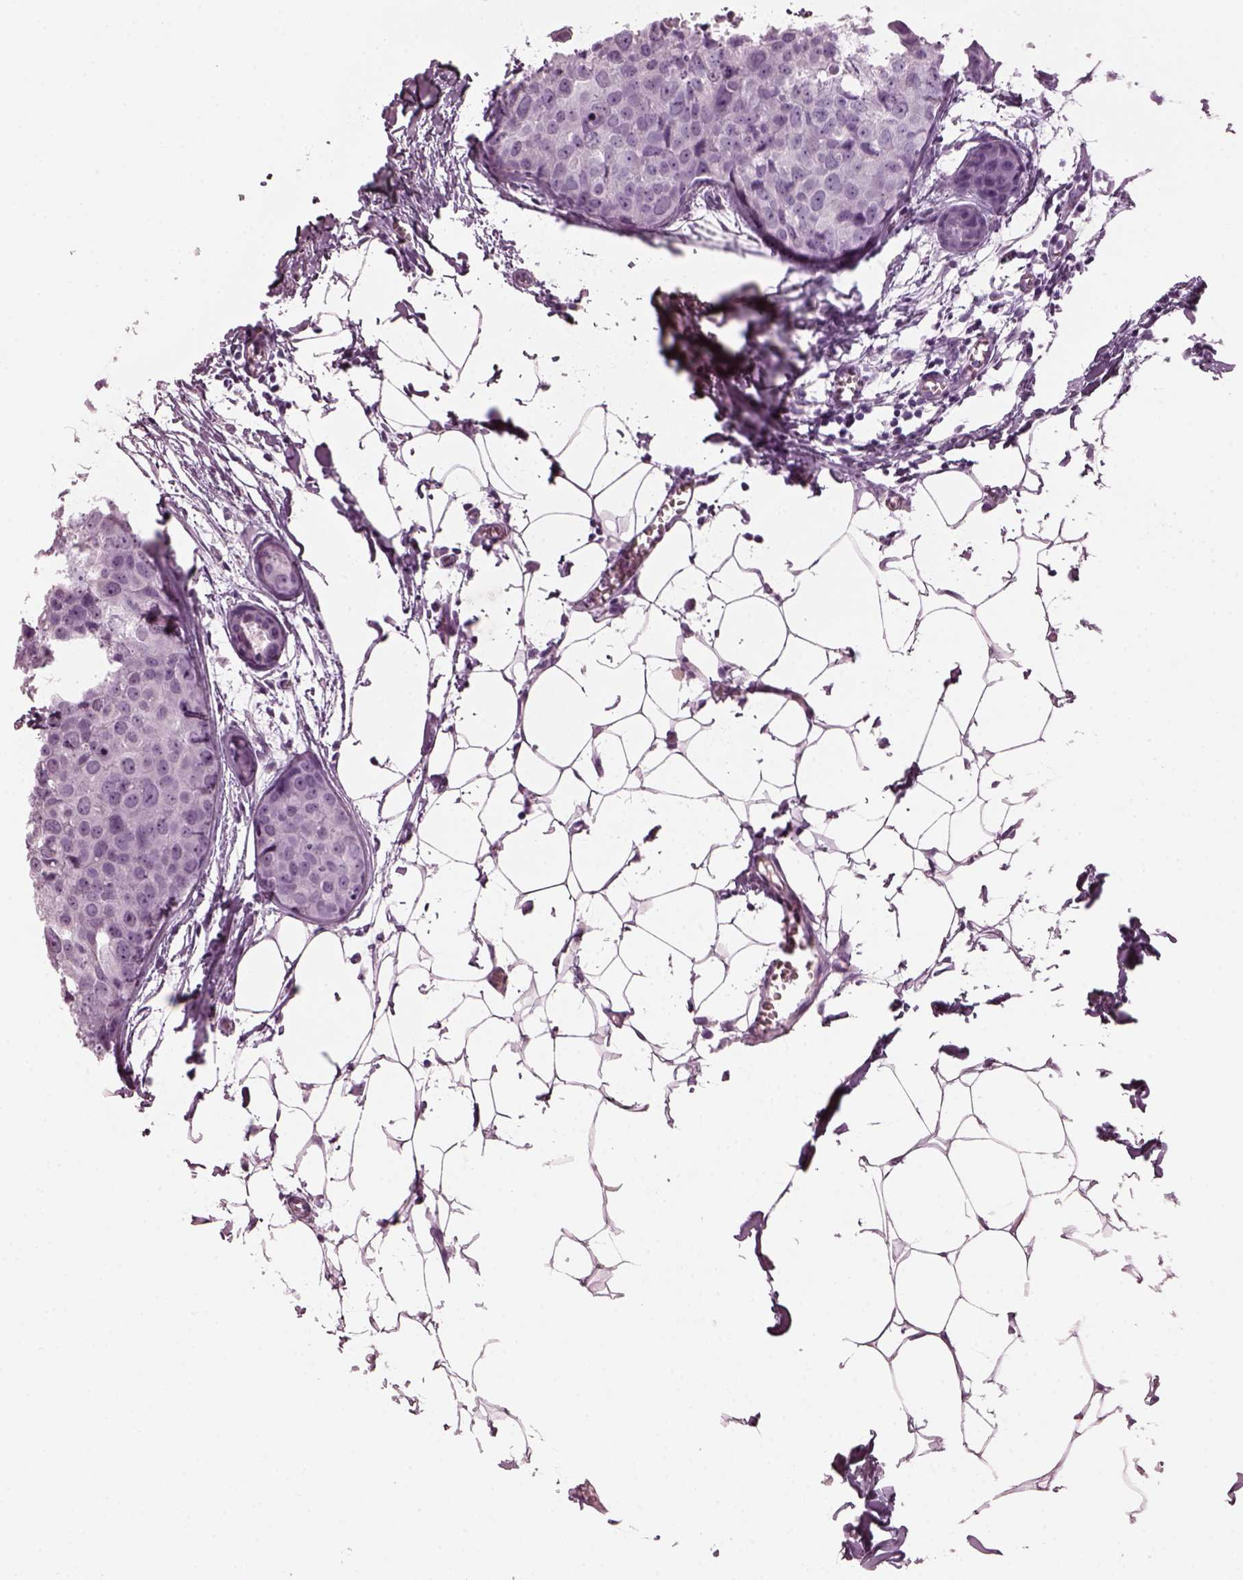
{"staining": {"intensity": "negative", "quantity": "none", "location": "none"}, "tissue": "breast cancer", "cell_type": "Tumor cells", "image_type": "cancer", "snomed": [{"axis": "morphology", "description": "Duct carcinoma"}, {"axis": "topography", "description": "Breast"}], "caption": "DAB (3,3'-diaminobenzidine) immunohistochemical staining of breast cancer shows no significant expression in tumor cells. (Brightfield microscopy of DAB immunohistochemistry at high magnification).", "gene": "KRTAP3-2", "patient": {"sex": "female", "age": 38}}